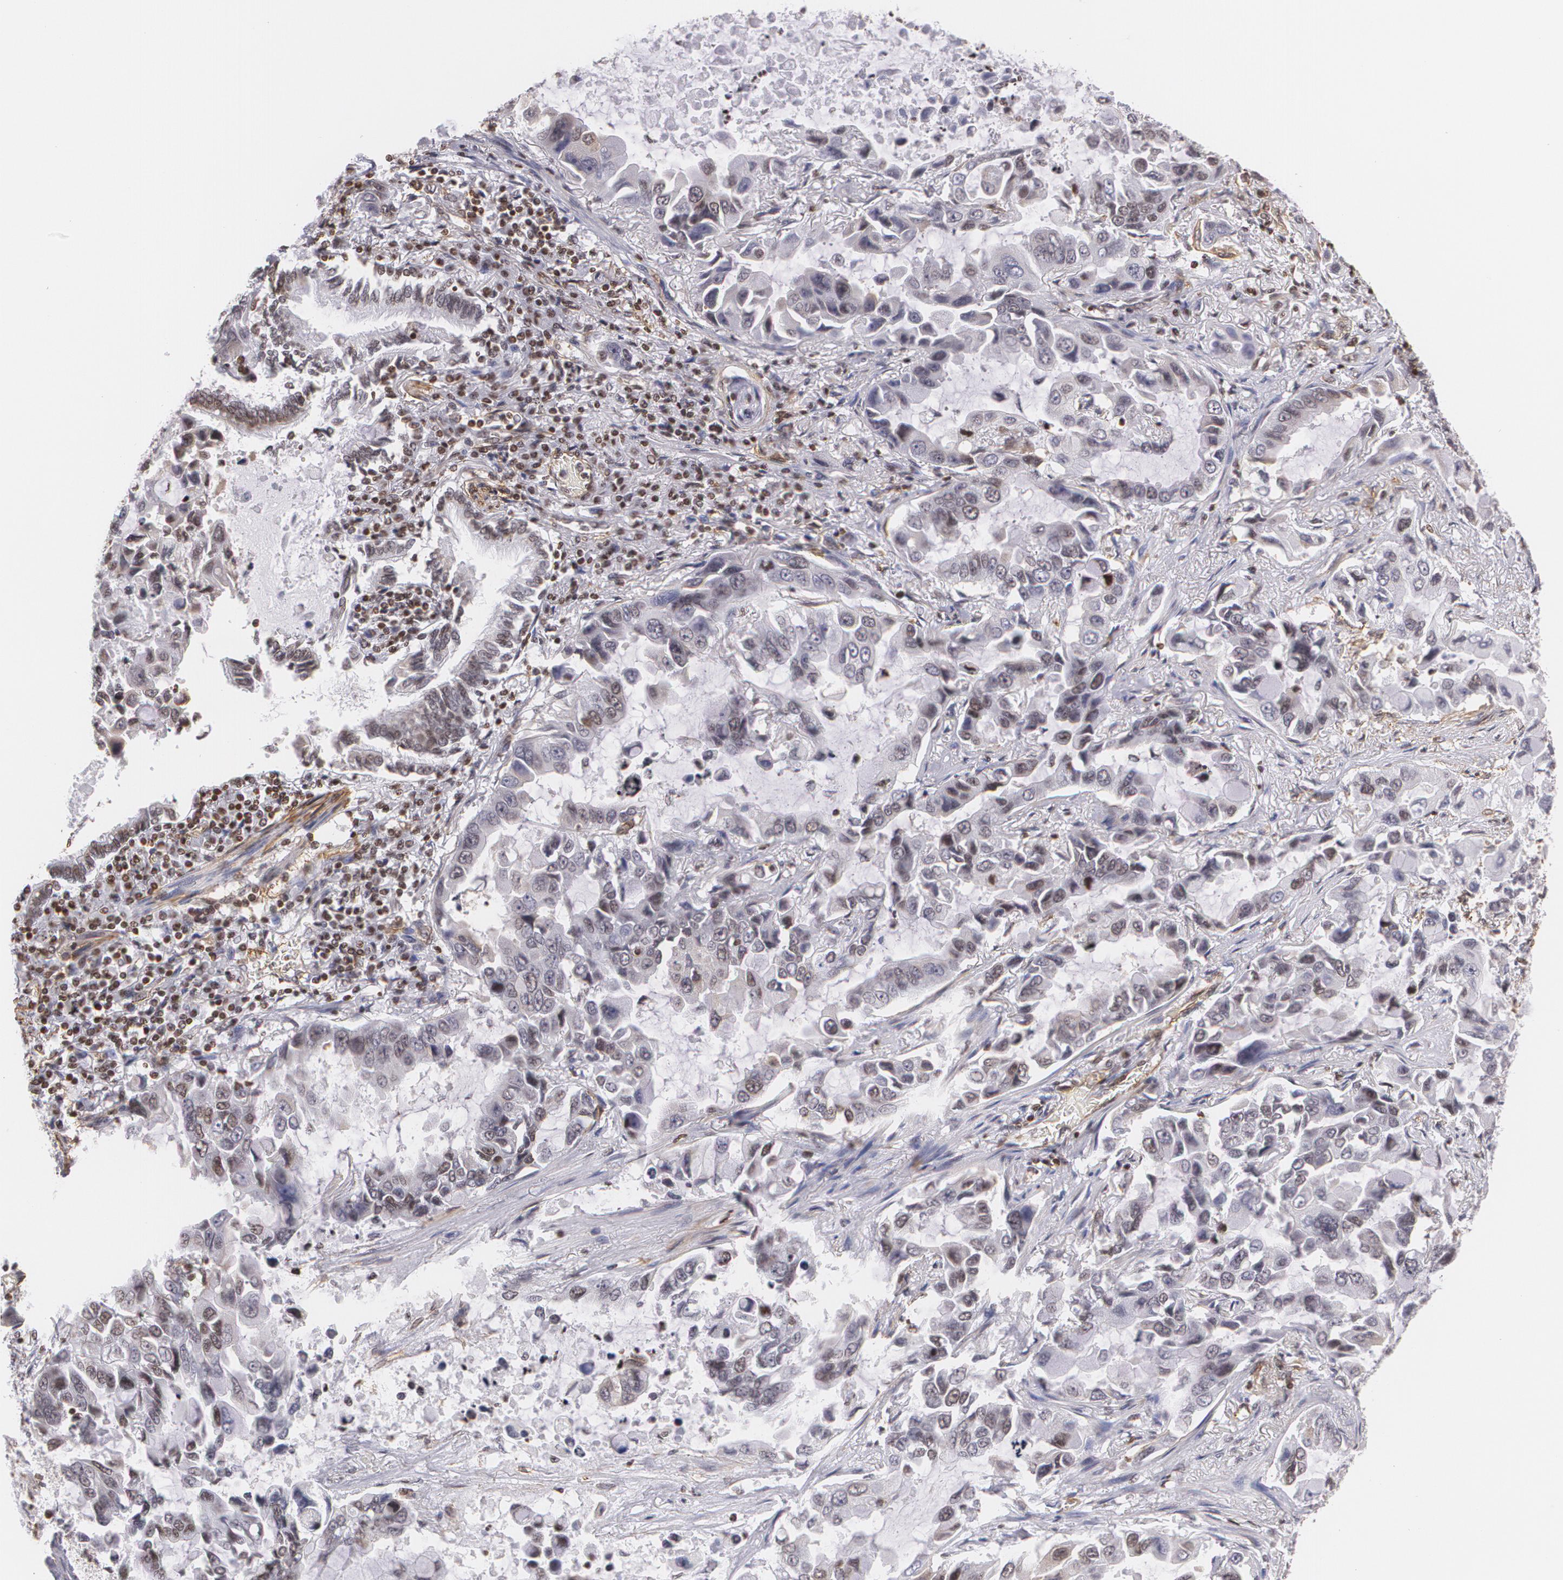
{"staining": {"intensity": "weak", "quantity": "<25%", "location": "cytoplasmic/membranous"}, "tissue": "lung cancer", "cell_type": "Tumor cells", "image_type": "cancer", "snomed": [{"axis": "morphology", "description": "Adenocarcinoma, NOS"}, {"axis": "topography", "description": "Lung"}], "caption": "The photomicrograph demonstrates no staining of tumor cells in adenocarcinoma (lung).", "gene": "VAMP1", "patient": {"sex": "male", "age": 64}}